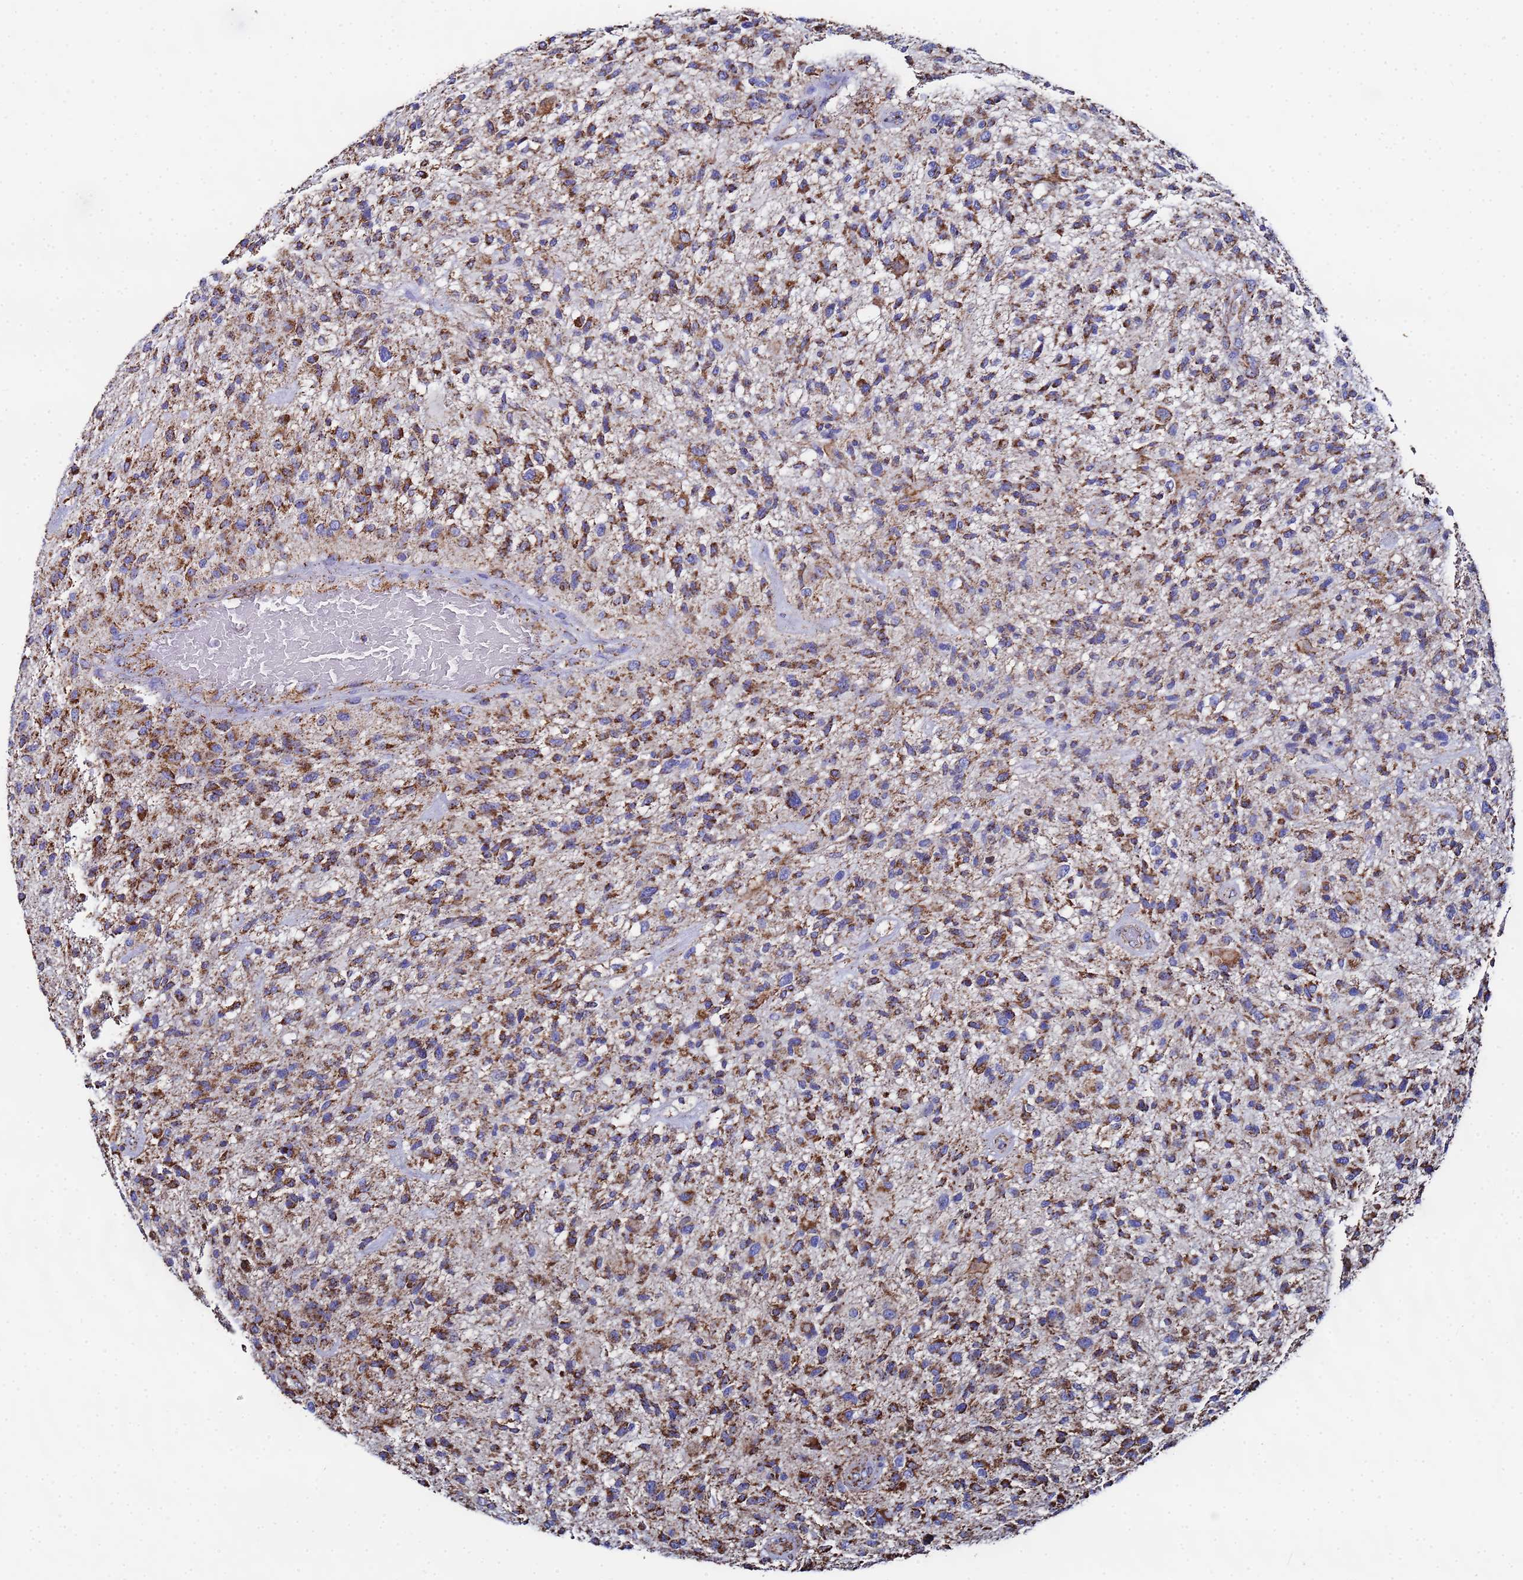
{"staining": {"intensity": "strong", "quantity": ">75%", "location": "cytoplasmic/membranous"}, "tissue": "glioma", "cell_type": "Tumor cells", "image_type": "cancer", "snomed": [{"axis": "morphology", "description": "Glioma, malignant, High grade"}, {"axis": "topography", "description": "Brain"}], "caption": "Malignant glioma (high-grade) tissue demonstrates strong cytoplasmic/membranous staining in approximately >75% of tumor cells, visualized by immunohistochemistry. The protein of interest is shown in brown color, while the nuclei are stained blue.", "gene": "GLUD1", "patient": {"sex": "male", "age": 47}}